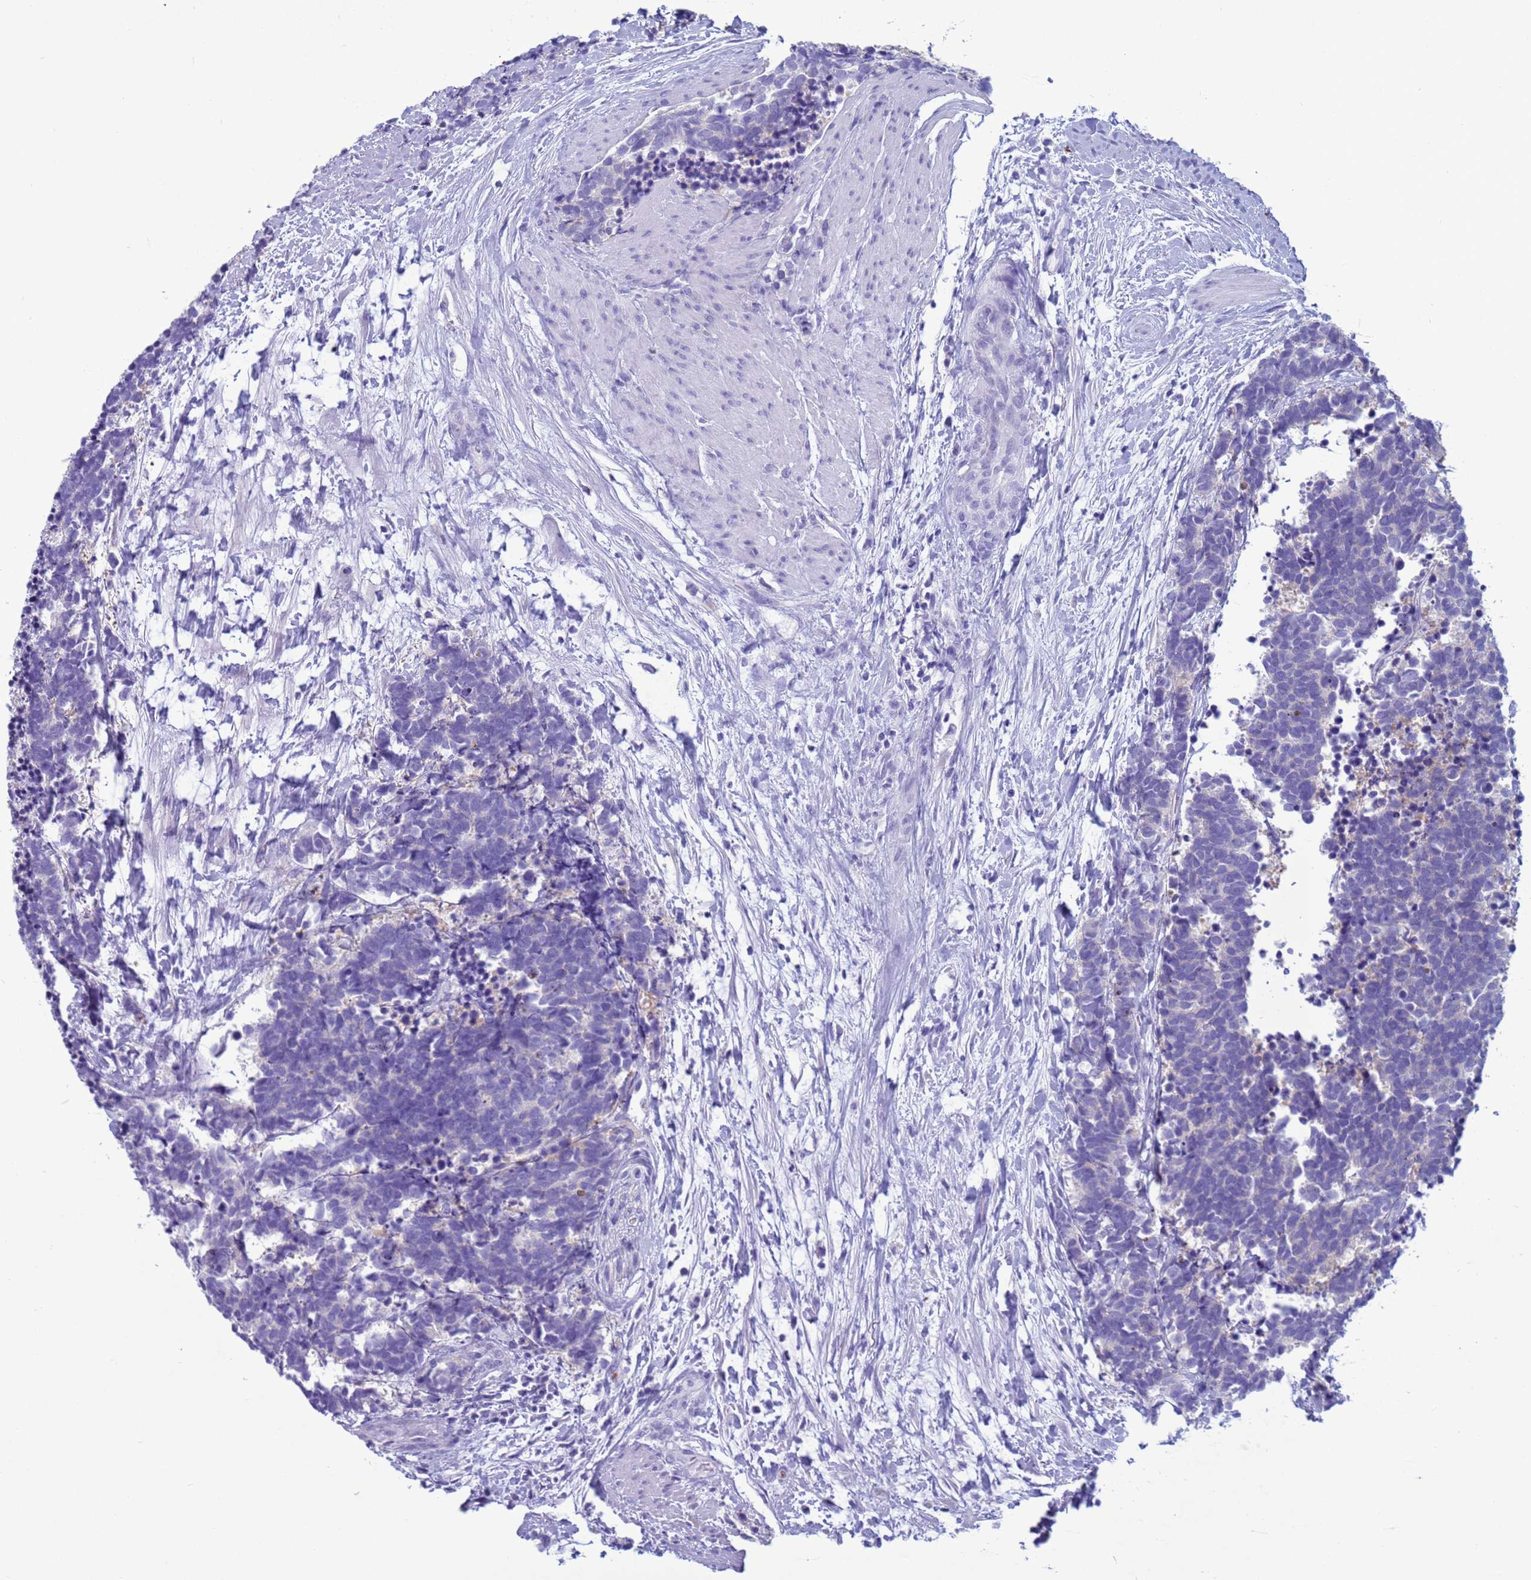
{"staining": {"intensity": "negative", "quantity": "none", "location": "none"}, "tissue": "carcinoid", "cell_type": "Tumor cells", "image_type": "cancer", "snomed": [{"axis": "morphology", "description": "Carcinoma, NOS"}, {"axis": "morphology", "description": "Carcinoid, malignant, NOS"}, {"axis": "topography", "description": "Prostate"}], "caption": "Human carcinoma stained for a protein using IHC displays no staining in tumor cells.", "gene": "CST4", "patient": {"sex": "male", "age": 57}}